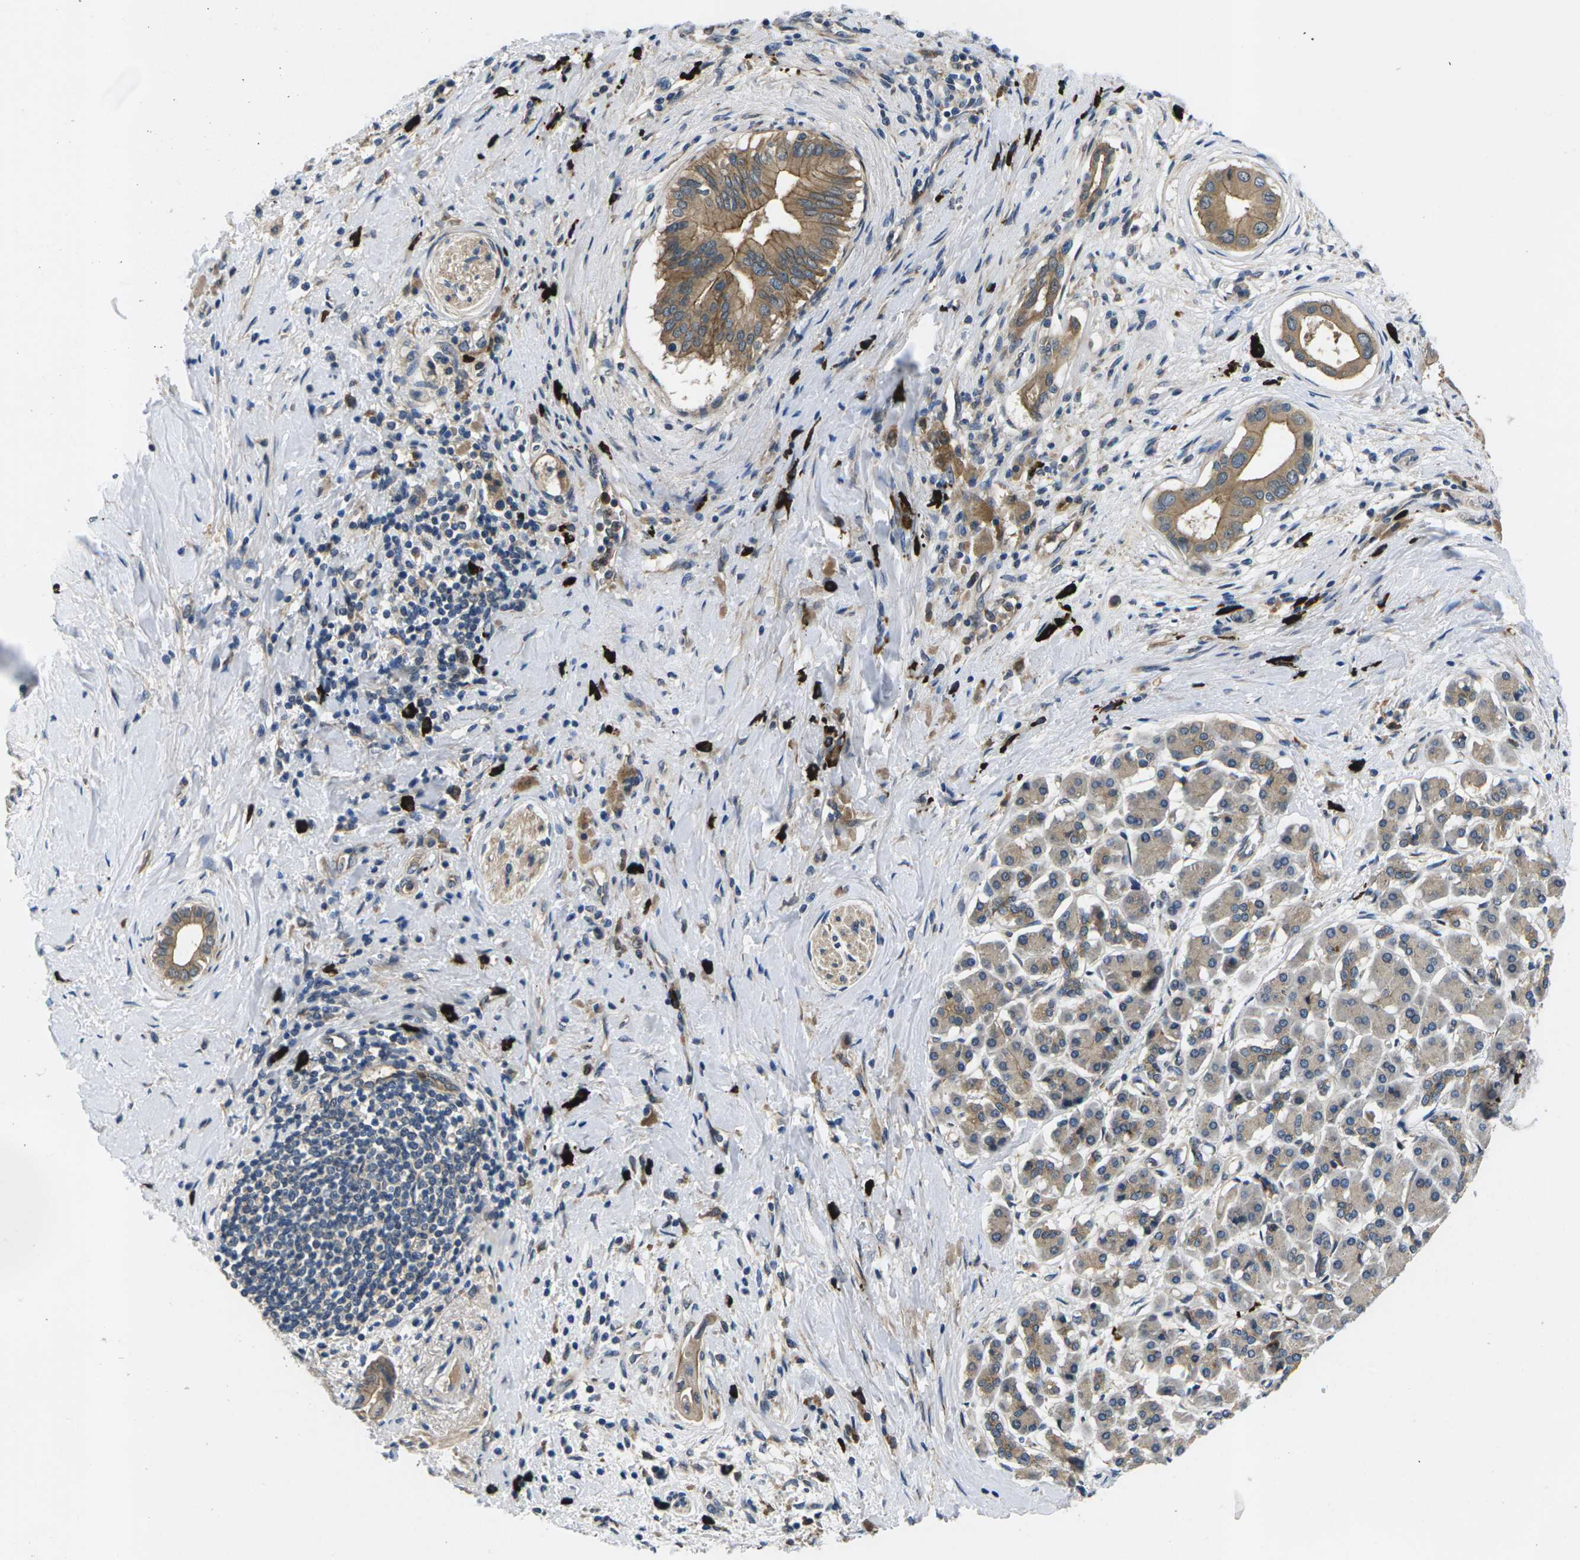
{"staining": {"intensity": "moderate", "quantity": ">75%", "location": "cytoplasmic/membranous"}, "tissue": "pancreatic cancer", "cell_type": "Tumor cells", "image_type": "cancer", "snomed": [{"axis": "morphology", "description": "Adenocarcinoma, NOS"}, {"axis": "topography", "description": "Pancreas"}], "caption": "Pancreatic adenocarcinoma stained with DAB (3,3'-diaminobenzidine) immunohistochemistry (IHC) displays medium levels of moderate cytoplasmic/membranous expression in approximately >75% of tumor cells.", "gene": "PLCE1", "patient": {"sex": "male", "age": 55}}